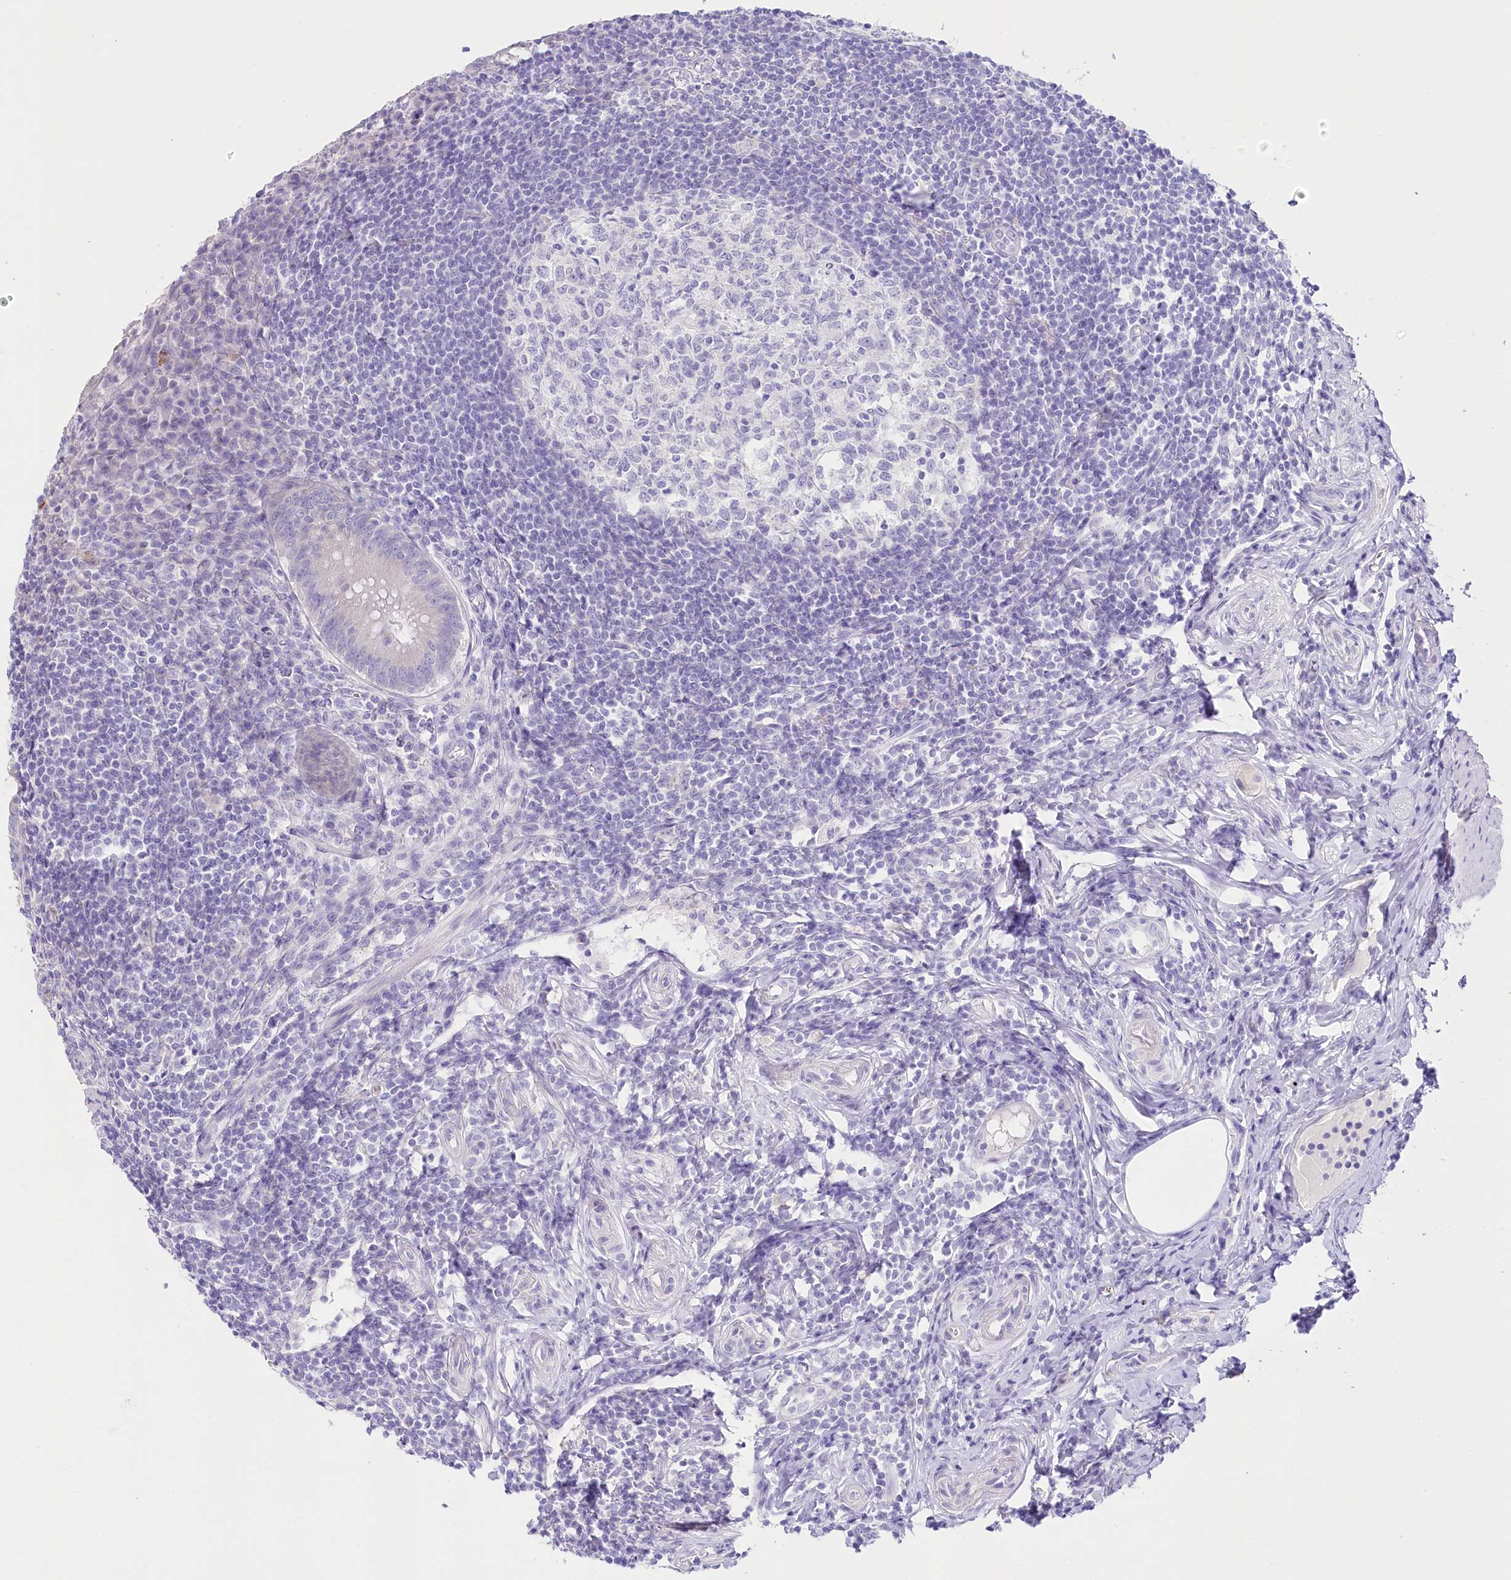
{"staining": {"intensity": "negative", "quantity": "none", "location": "none"}, "tissue": "appendix", "cell_type": "Glandular cells", "image_type": "normal", "snomed": [{"axis": "morphology", "description": "Normal tissue, NOS"}, {"axis": "topography", "description": "Appendix"}], "caption": "Appendix stained for a protein using immunohistochemistry shows no positivity glandular cells.", "gene": "MYOZ1", "patient": {"sex": "female", "age": 33}}